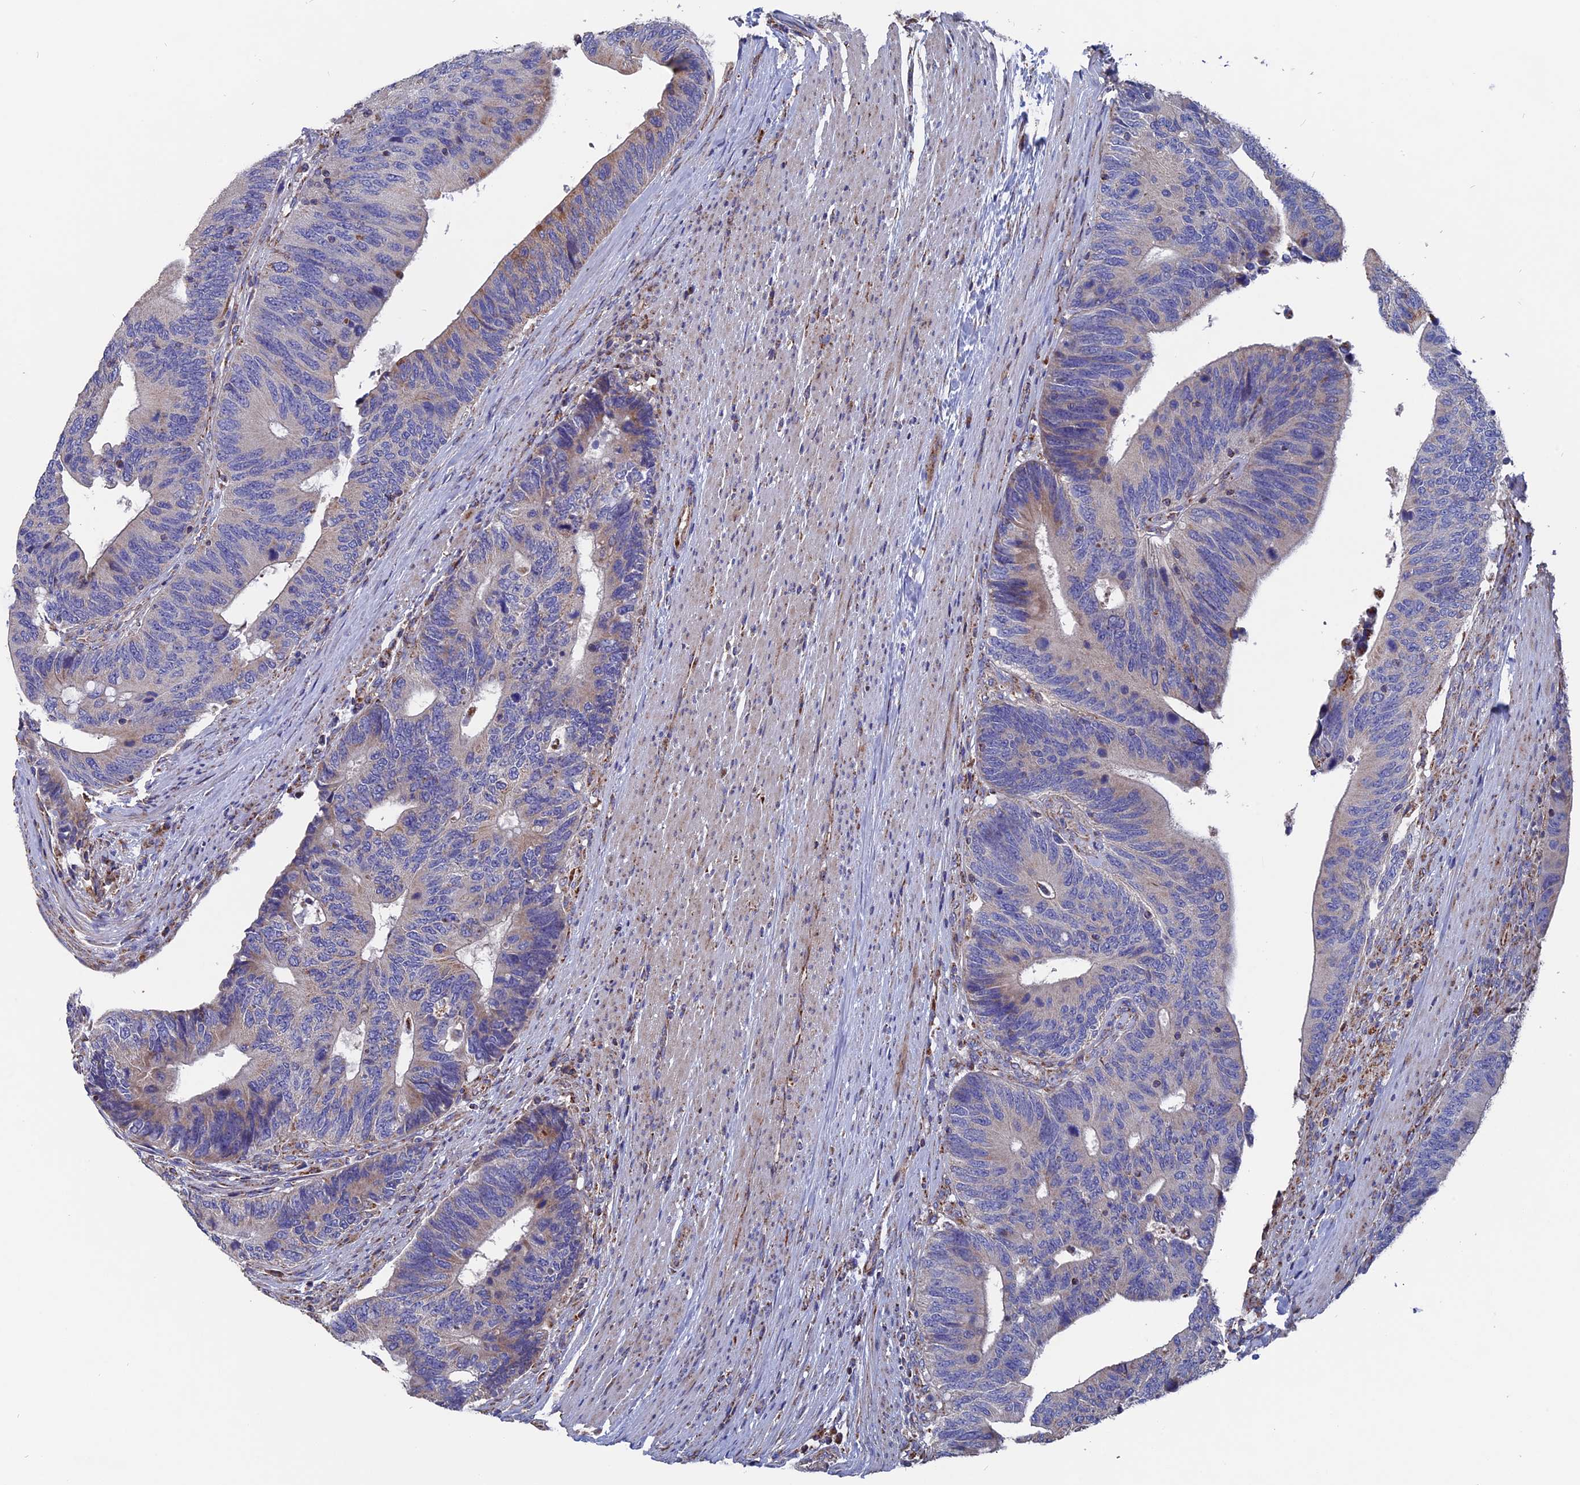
{"staining": {"intensity": "moderate", "quantity": "<25%", "location": "cytoplasmic/membranous"}, "tissue": "colorectal cancer", "cell_type": "Tumor cells", "image_type": "cancer", "snomed": [{"axis": "morphology", "description": "Adenocarcinoma, NOS"}, {"axis": "topography", "description": "Colon"}], "caption": "Tumor cells display low levels of moderate cytoplasmic/membranous staining in about <25% of cells in adenocarcinoma (colorectal).", "gene": "TGFA", "patient": {"sex": "male", "age": 87}}